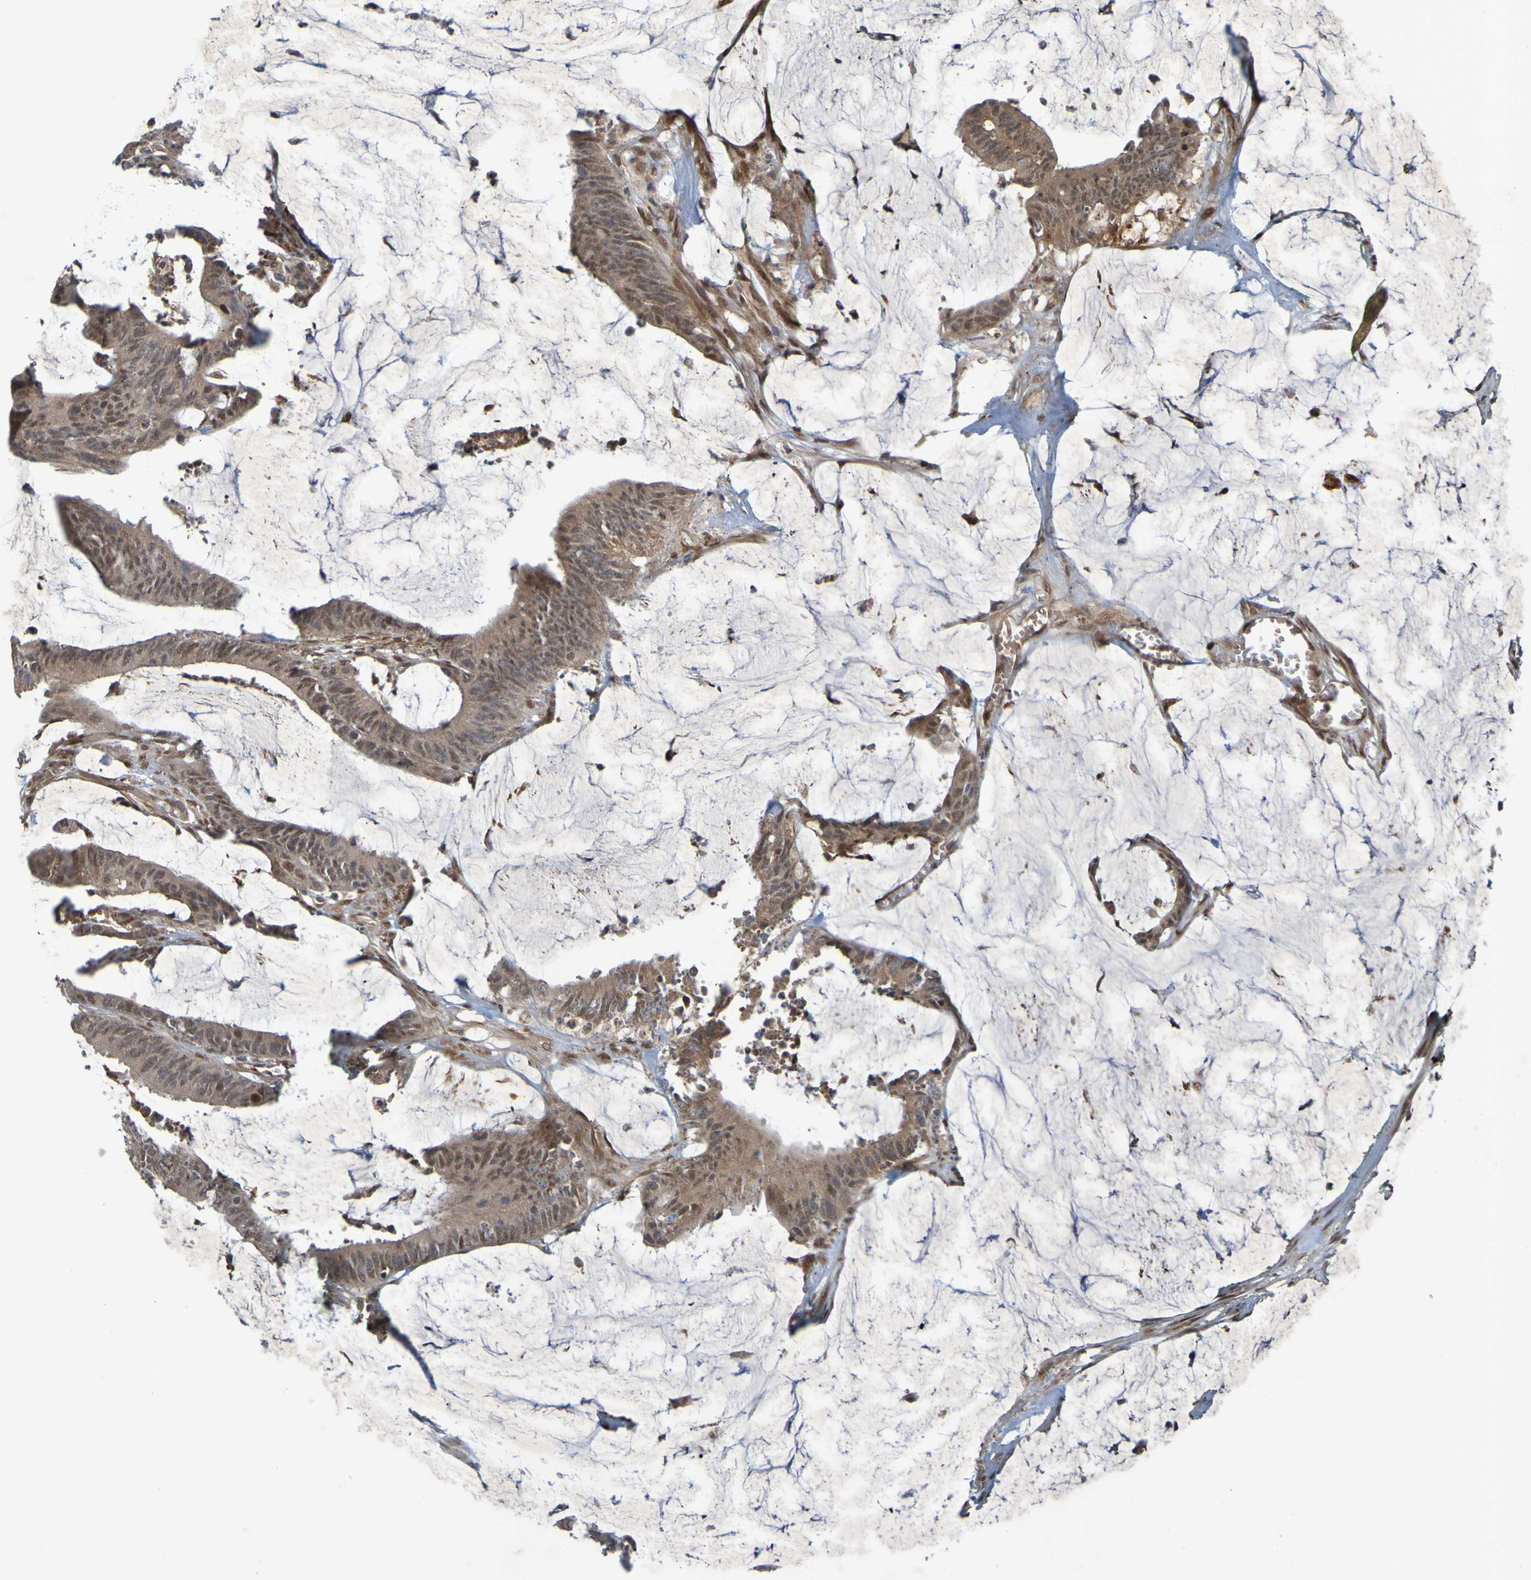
{"staining": {"intensity": "moderate", "quantity": ">75%", "location": "cytoplasmic/membranous,nuclear"}, "tissue": "colorectal cancer", "cell_type": "Tumor cells", "image_type": "cancer", "snomed": [{"axis": "morphology", "description": "Adenocarcinoma, NOS"}, {"axis": "topography", "description": "Rectum"}], "caption": "DAB immunohistochemical staining of colorectal cancer exhibits moderate cytoplasmic/membranous and nuclear protein staining in approximately >75% of tumor cells. The staining was performed using DAB to visualize the protein expression in brown, while the nuclei were stained in blue with hematoxylin (Magnification: 20x).", "gene": "MCPH1", "patient": {"sex": "female", "age": 66}}